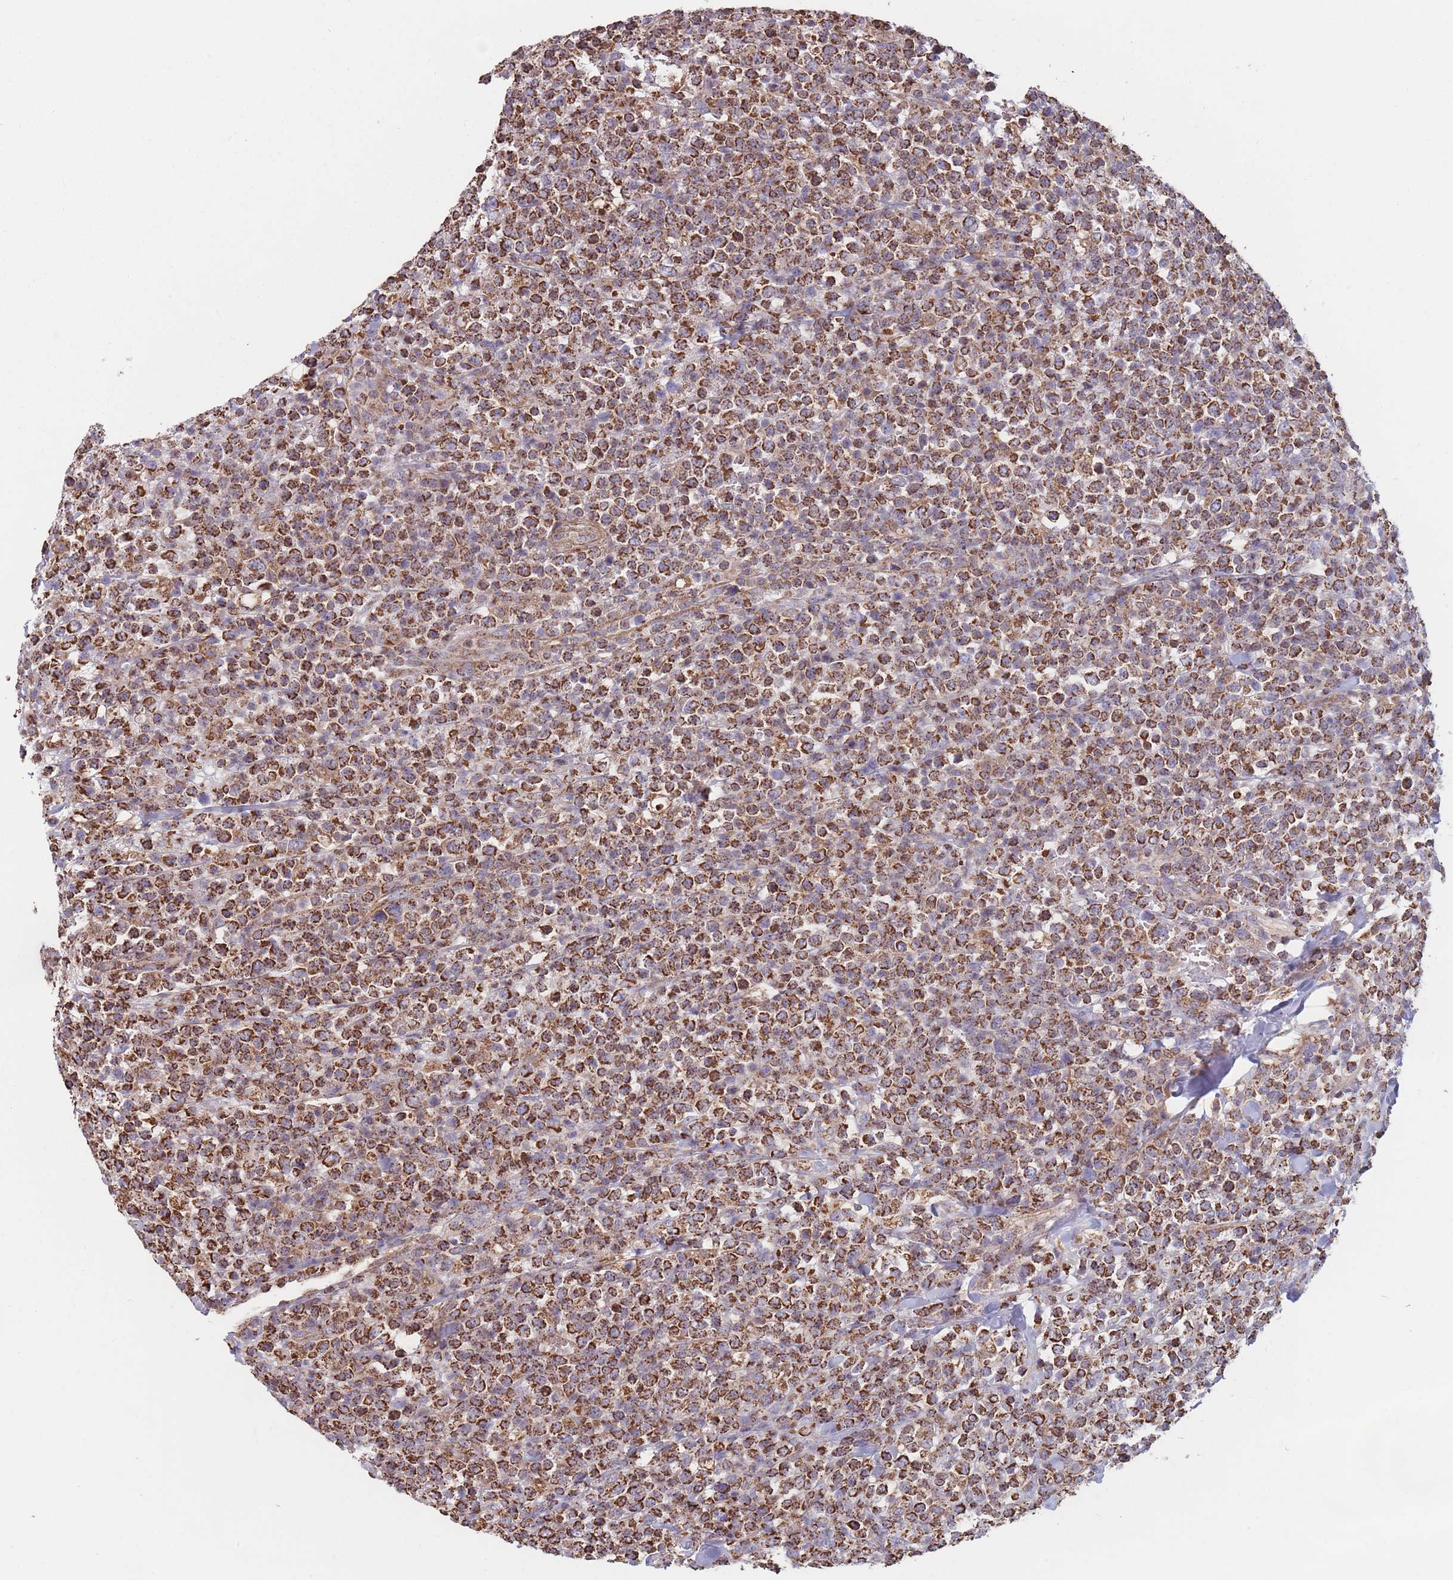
{"staining": {"intensity": "strong", "quantity": ">75%", "location": "cytoplasmic/membranous"}, "tissue": "lymphoma", "cell_type": "Tumor cells", "image_type": "cancer", "snomed": [{"axis": "morphology", "description": "Malignant lymphoma, non-Hodgkin's type, High grade"}, {"axis": "topography", "description": "Colon"}], "caption": "Strong cytoplasmic/membranous protein positivity is identified in approximately >75% of tumor cells in lymphoma.", "gene": "KIF16B", "patient": {"sex": "female", "age": 53}}